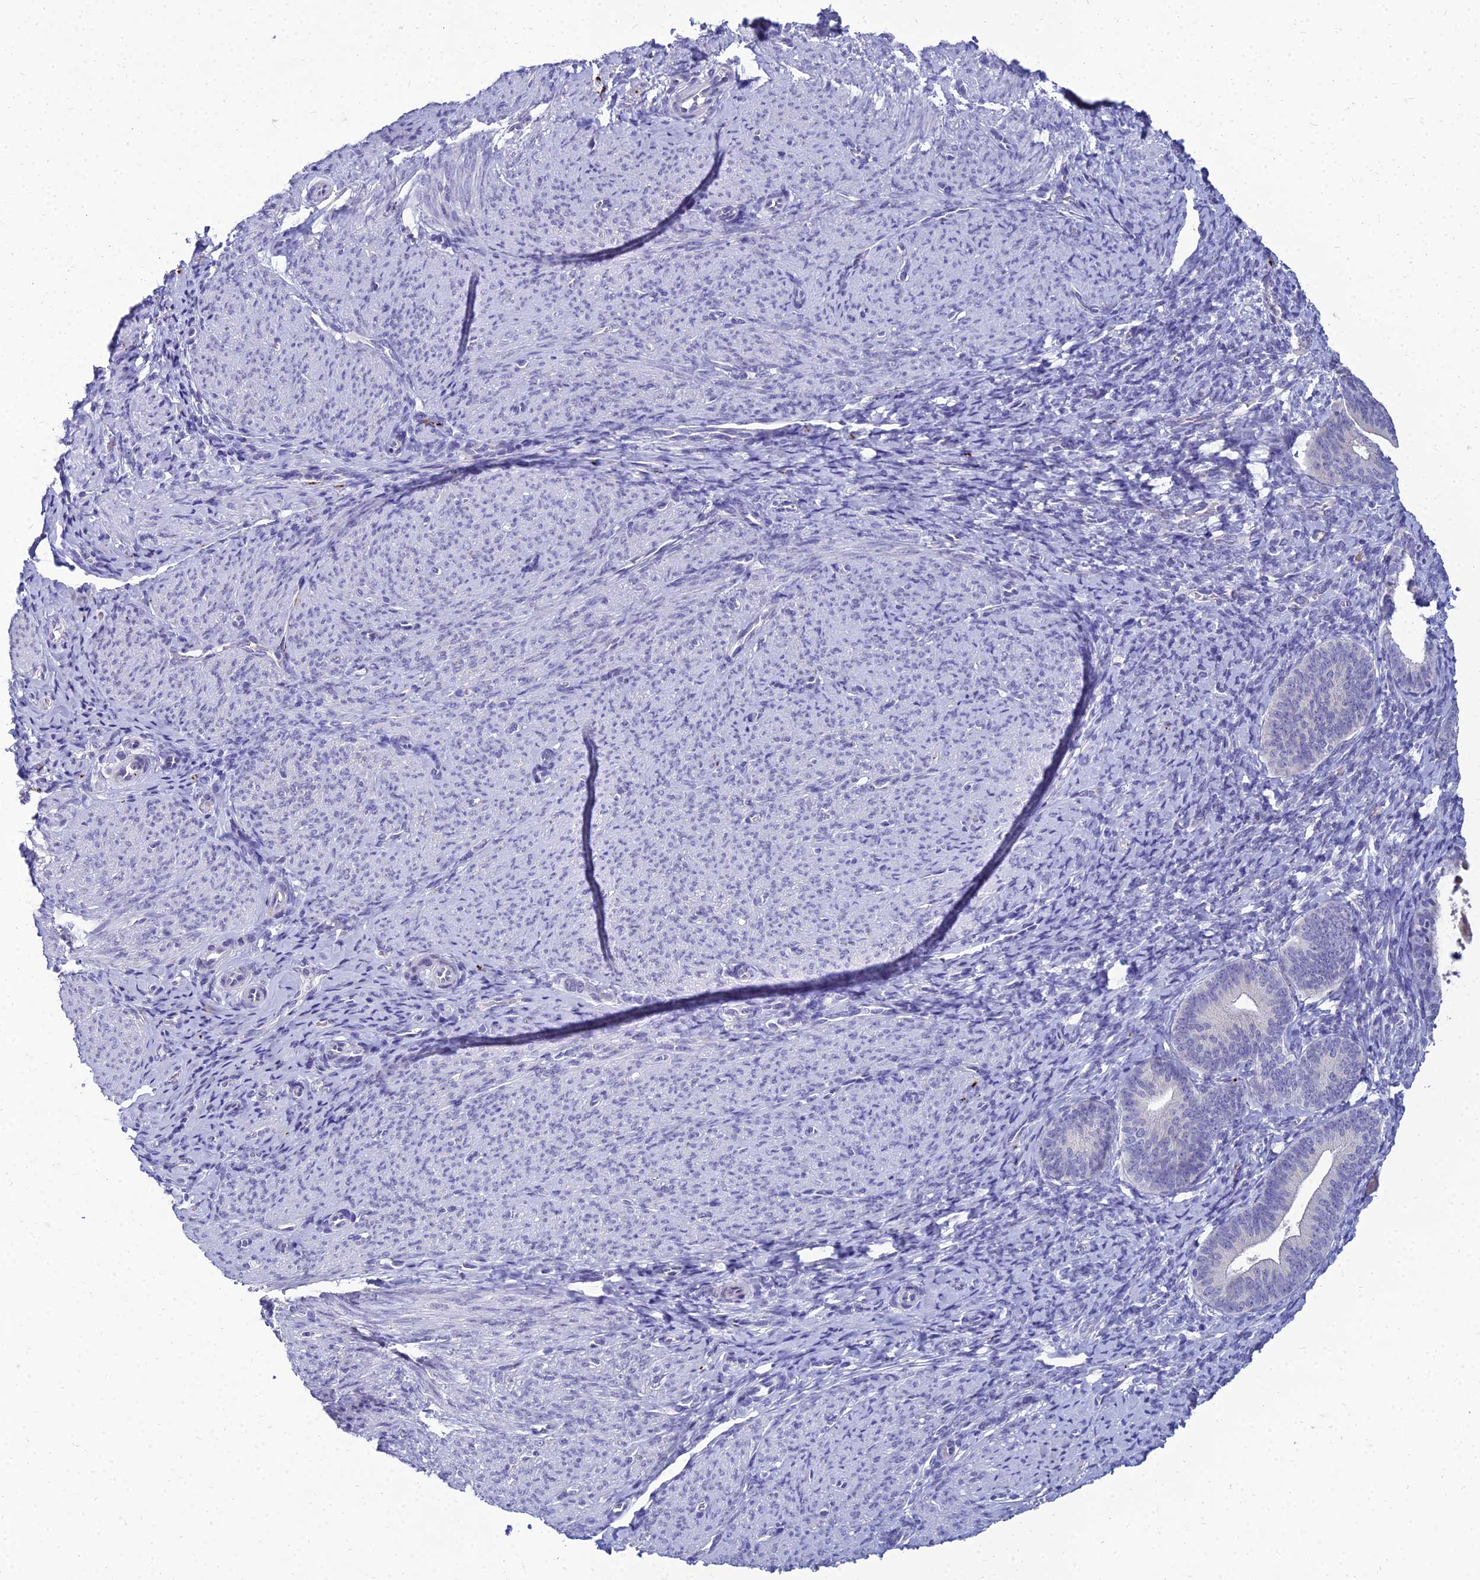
{"staining": {"intensity": "negative", "quantity": "none", "location": "none"}, "tissue": "endometrium", "cell_type": "Cells in endometrial stroma", "image_type": "normal", "snomed": [{"axis": "morphology", "description": "Normal tissue, NOS"}, {"axis": "topography", "description": "Endometrium"}], "caption": "Immunohistochemistry photomicrograph of benign endometrium: endometrium stained with DAB (3,3'-diaminobenzidine) displays no significant protein staining in cells in endometrial stroma. (DAB (3,3'-diaminobenzidine) IHC visualized using brightfield microscopy, high magnification).", "gene": "NPY", "patient": {"sex": "female", "age": 65}}